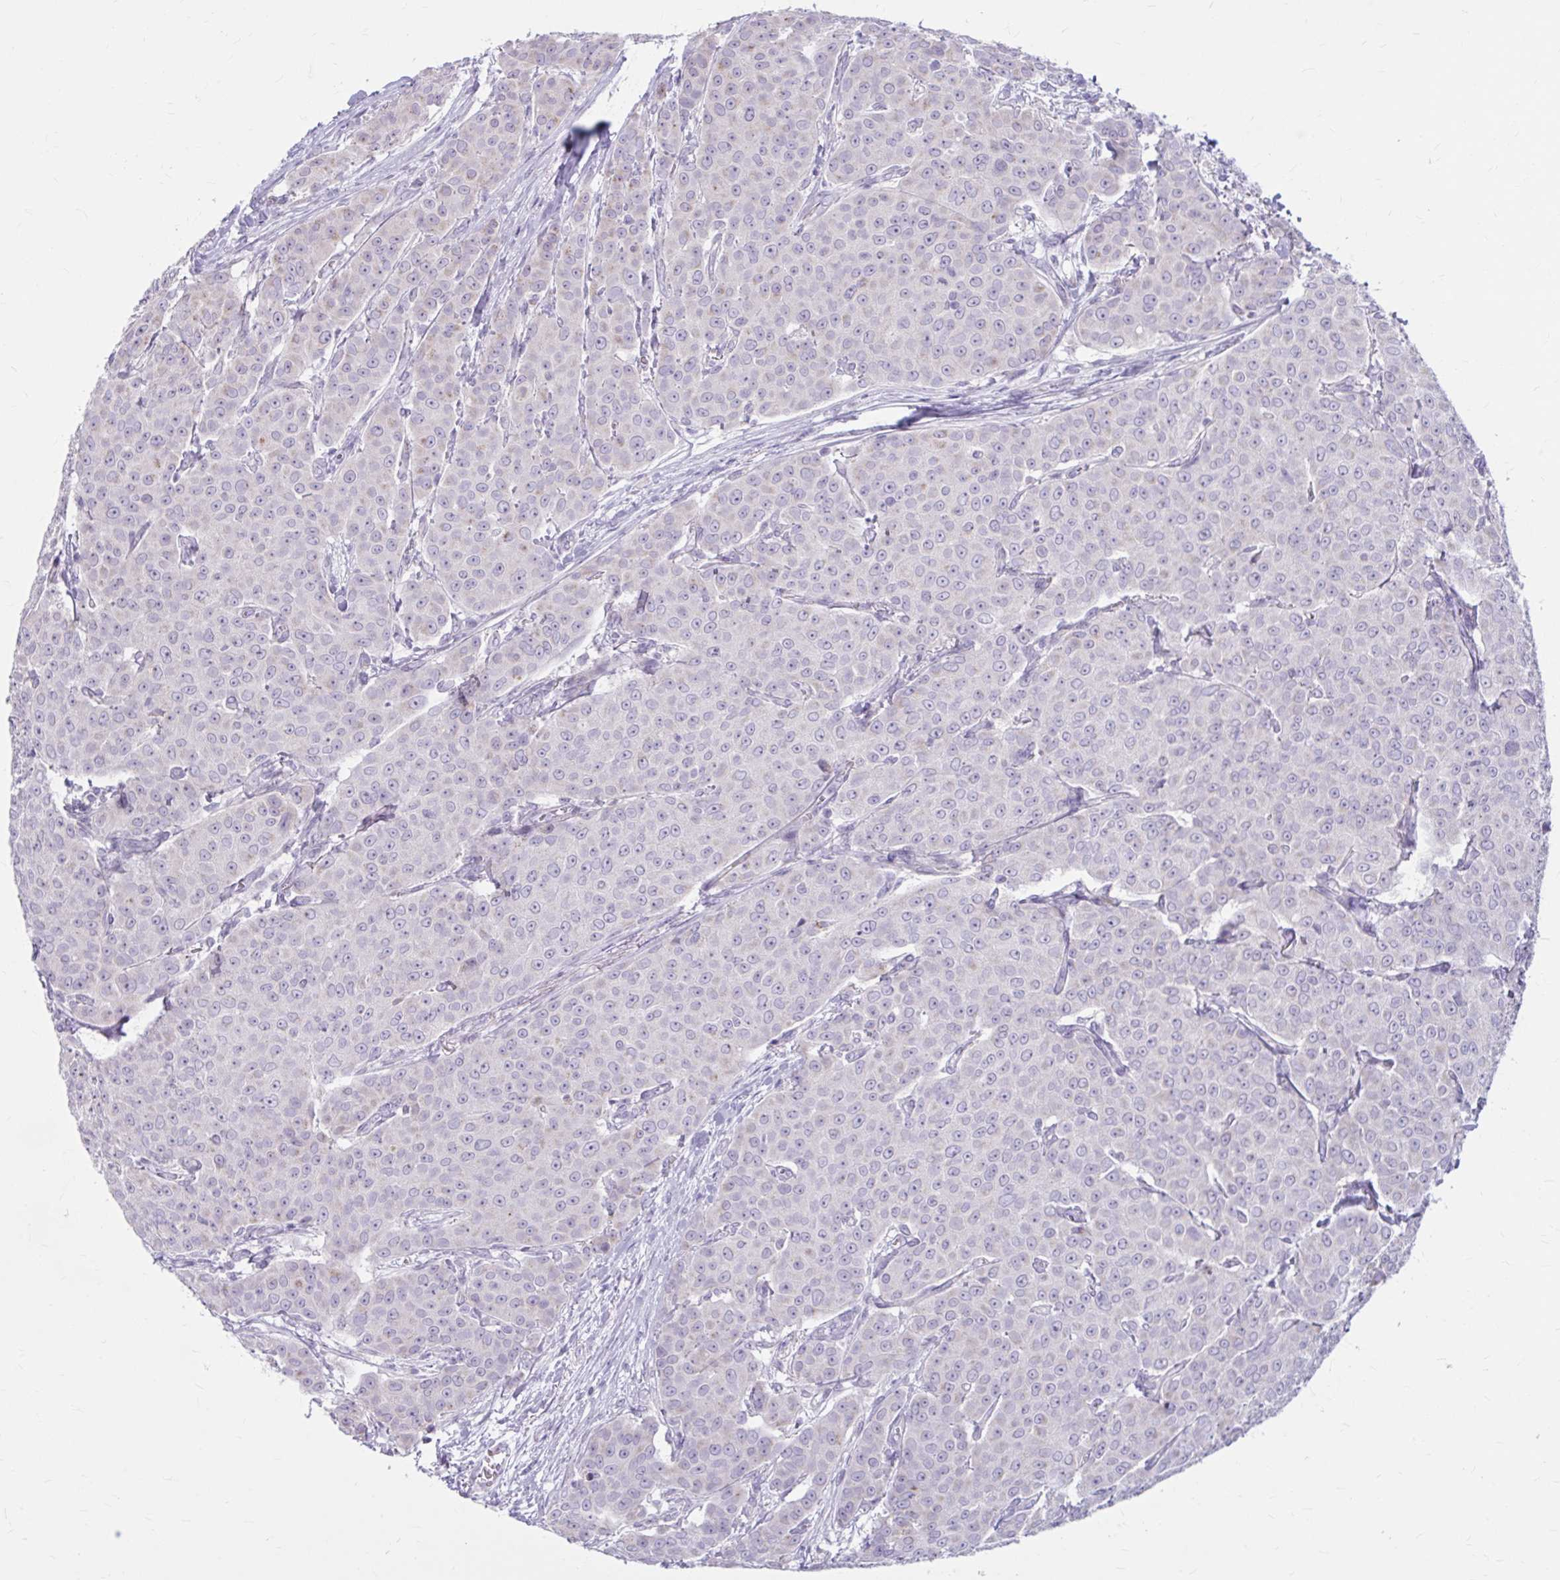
{"staining": {"intensity": "negative", "quantity": "none", "location": "none"}, "tissue": "breast cancer", "cell_type": "Tumor cells", "image_type": "cancer", "snomed": [{"axis": "morphology", "description": "Duct carcinoma"}, {"axis": "topography", "description": "Breast"}], "caption": "IHC image of neoplastic tissue: human intraductal carcinoma (breast) stained with DAB (3,3'-diaminobenzidine) shows no significant protein positivity in tumor cells. (DAB (3,3'-diaminobenzidine) immunohistochemistry with hematoxylin counter stain).", "gene": "MSMO1", "patient": {"sex": "female", "age": 91}}